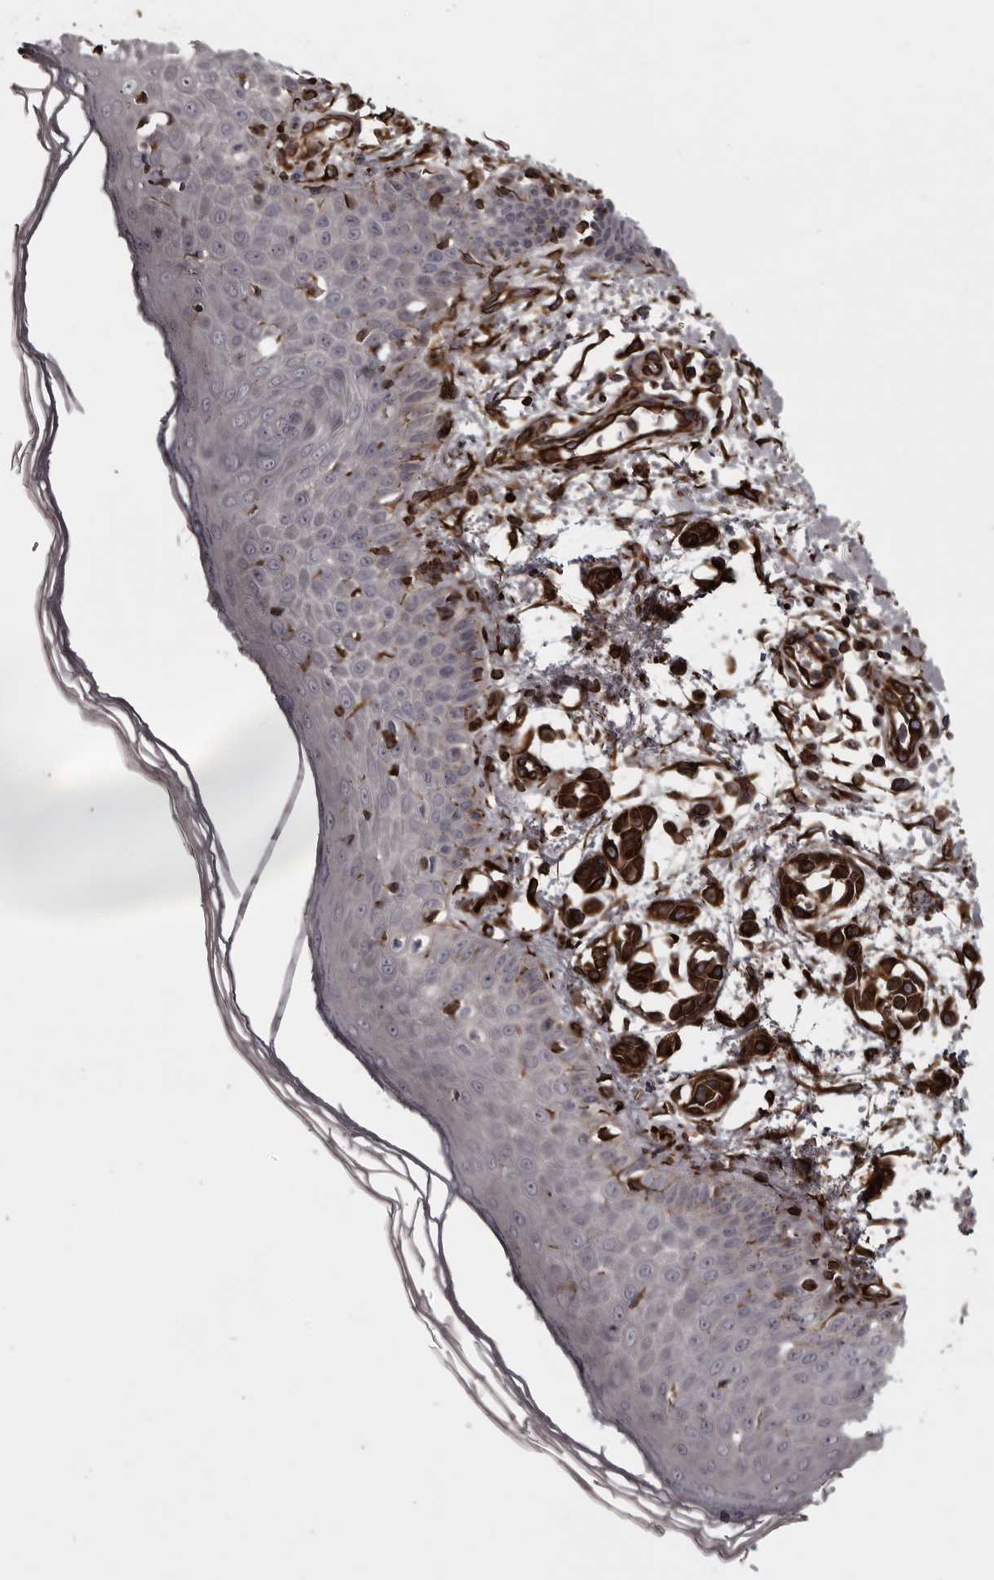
{"staining": {"intensity": "moderate", "quantity": ">75%", "location": "cytoplasmic/membranous"}, "tissue": "skin", "cell_type": "Fibroblasts", "image_type": "normal", "snomed": [{"axis": "morphology", "description": "Normal tissue, NOS"}, {"axis": "morphology", "description": "Inflammation, NOS"}, {"axis": "topography", "description": "Skin"}], "caption": "The image displays a brown stain indicating the presence of a protein in the cytoplasmic/membranous of fibroblasts in skin. (DAB = brown stain, brightfield microscopy at high magnification).", "gene": "FAAP100", "patient": {"sex": "female", "age": 44}}